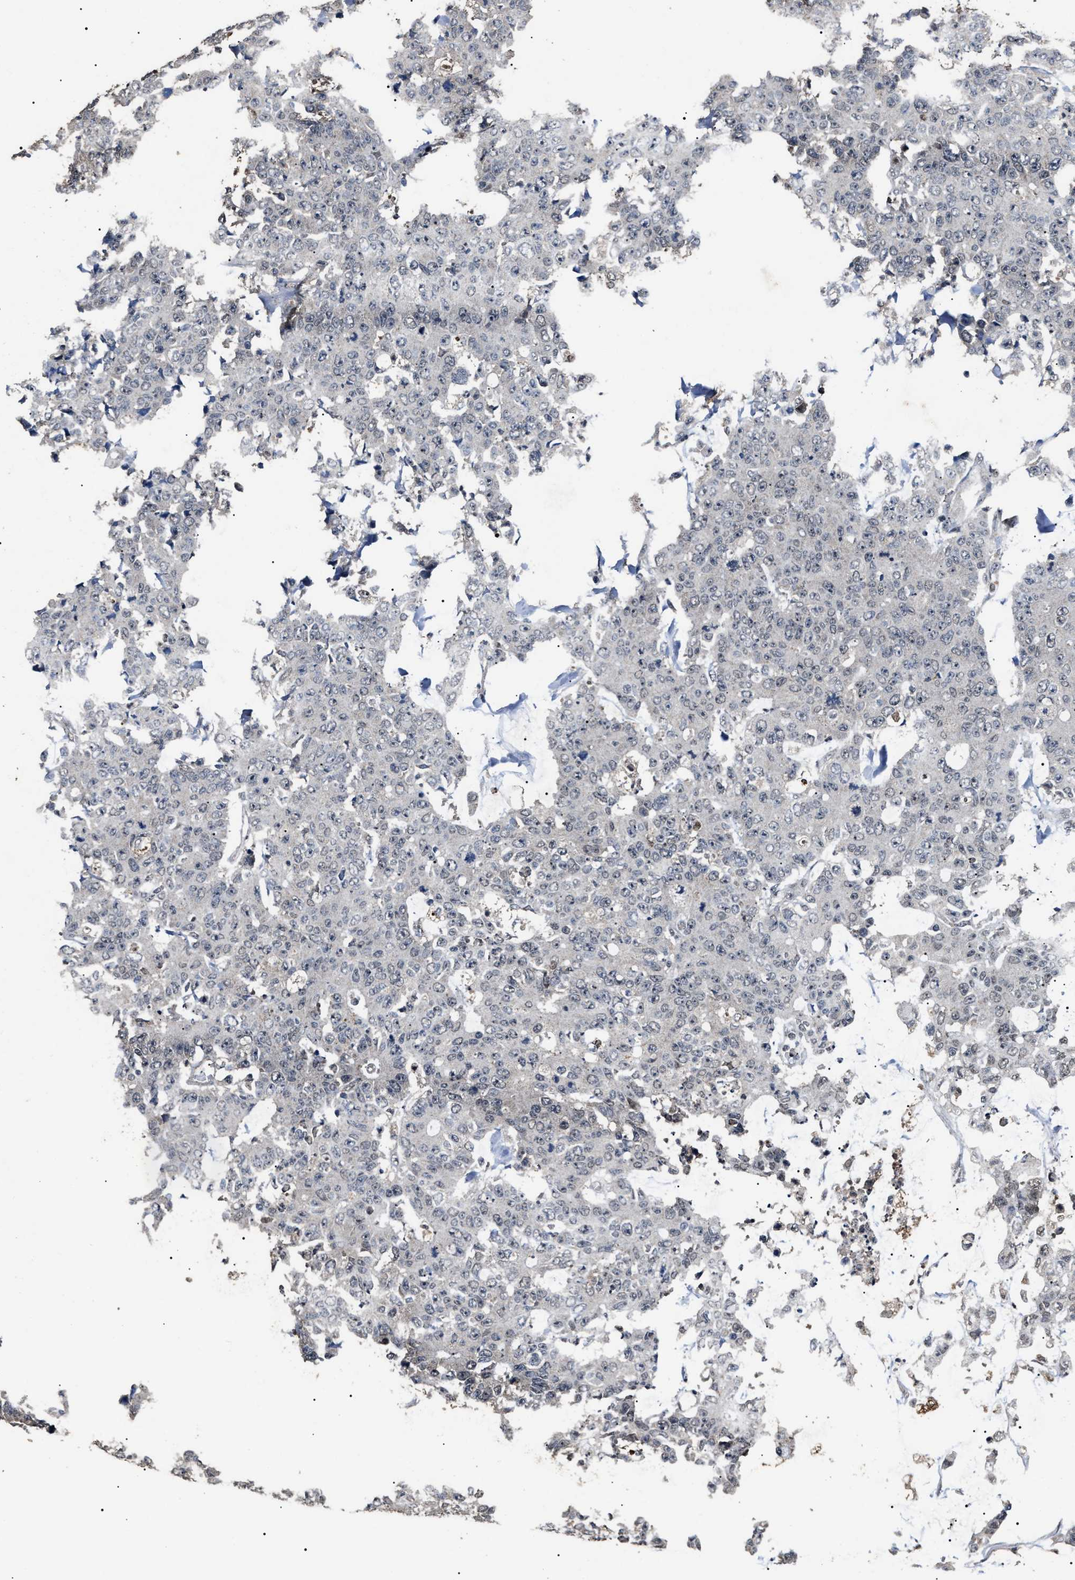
{"staining": {"intensity": "negative", "quantity": "none", "location": "none"}, "tissue": "colorectal cancer", "cell_type": "Tumor cells", "image_type": "cancer", "snomed": [{"axis": "morphology", "description": "Adenocarcinoma, NOS"}, {"axis": "topography", "description": "Colon"}], "caption": "A micrograph of colorectal cancer (adenocarcinoma) stained for a protein exhibits no brown staining in tumor cells.", "gene": "ANP32E", "patient": {"sex": "female", "age": 86}}